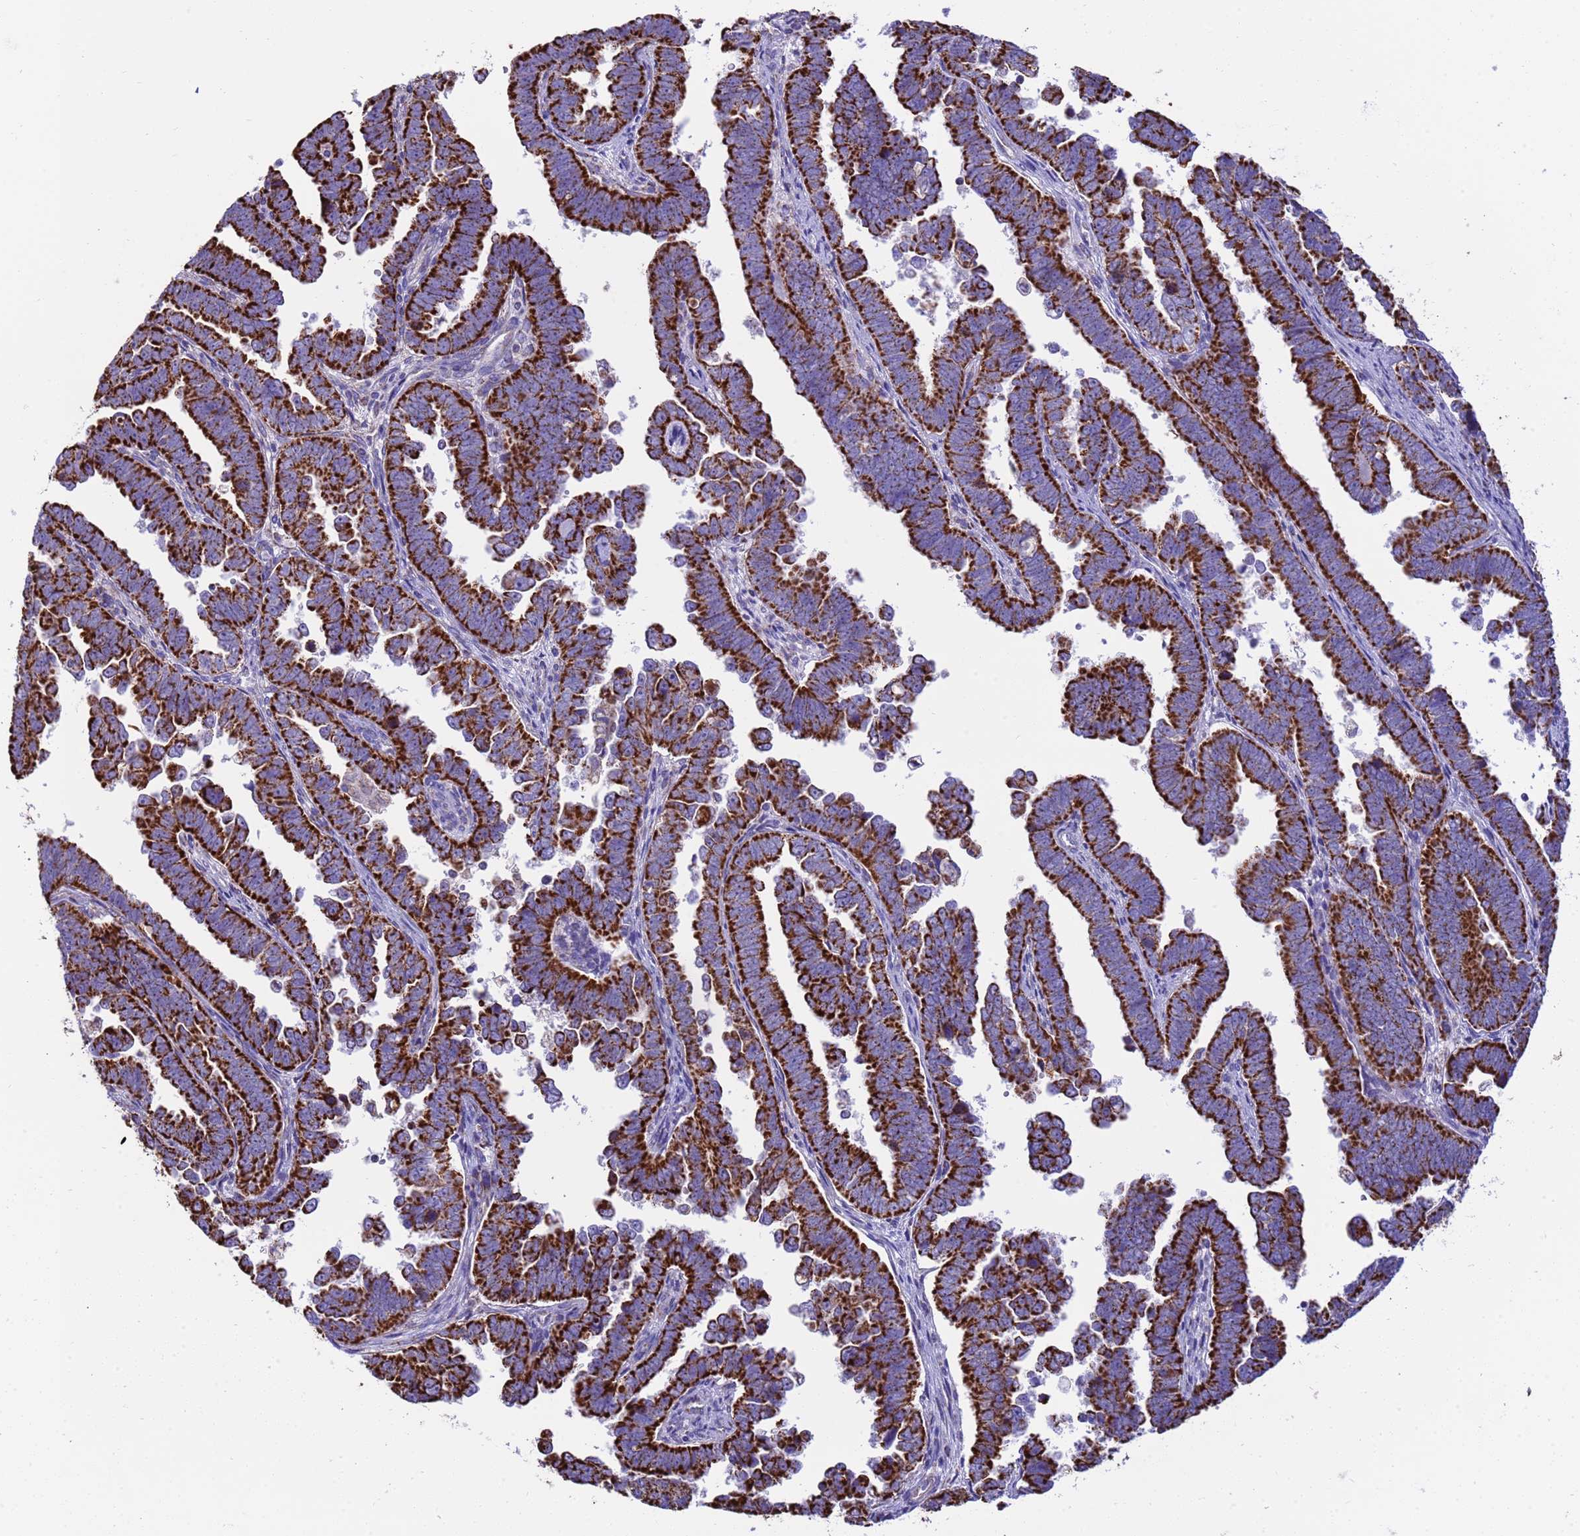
{"staining": {"intensity": "strong", "quantity": ">75%", "location": "cytoplasmic/membranous"}, "tissue": "endometrial cancer", "cell_type": "Tumor cells", "image_type": "cancer", "snomed": [{"axis": "morphology", "description": "Adenocarcinoma, NOS"}, {"axis": "topography", "description": "Endometrium"}], "caption": "Endometrial cancer tissue shows strong cytoplasmic/membranous positivity in approximately >75% of tumor cells, visualized by immunohistochemistry. The staining was performed using DAB, with brown indicating positive protein expression. Nuclei are stained blue with hematoxylin.", "gene": "RNF165", "patient": {"sex": "female", "age": 75}}